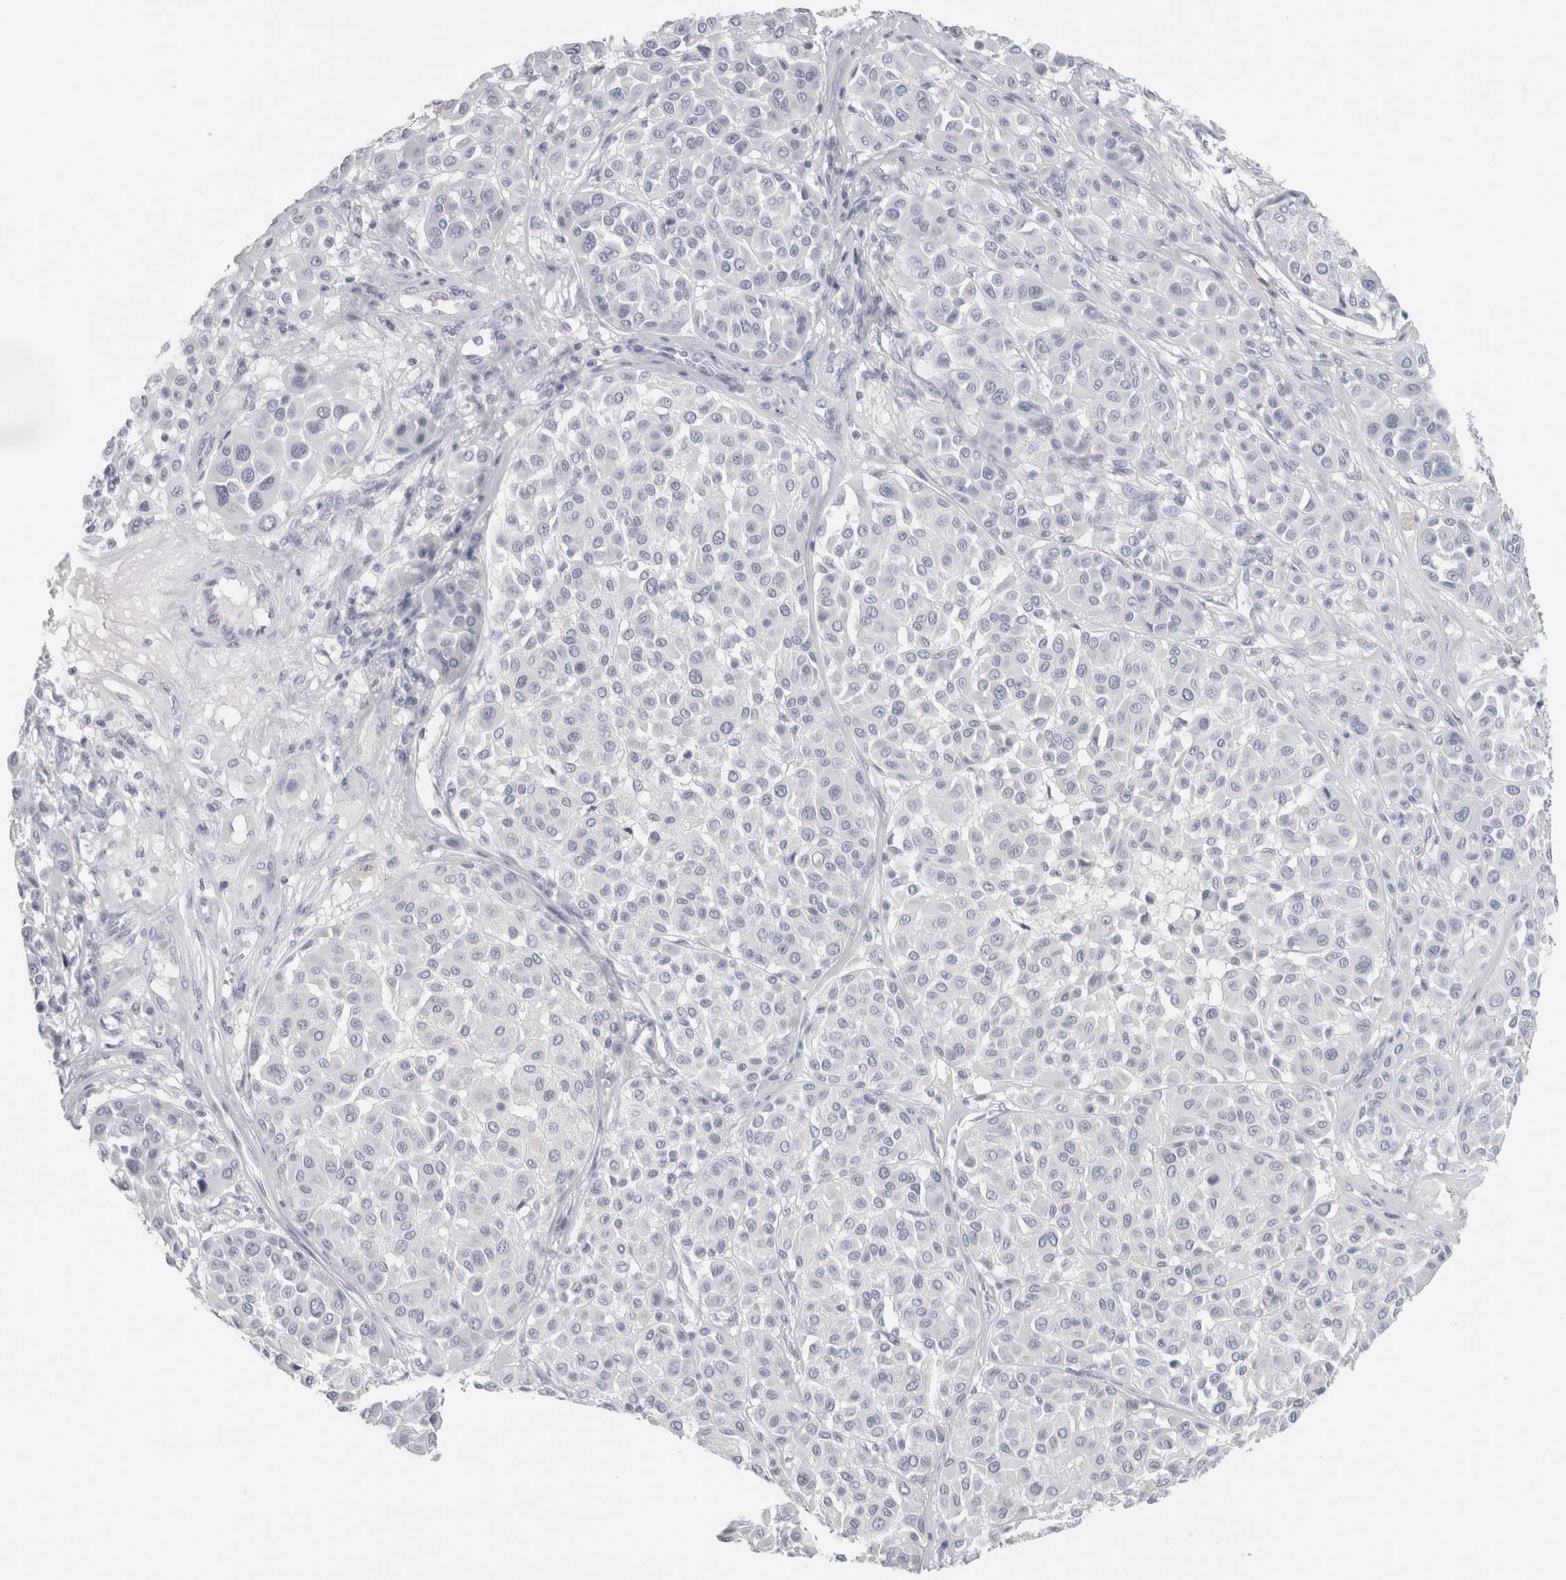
{"staining": {"intensity": "negative", "quantity": "none", "location": "none"}, "tissue": "melanoma", "cell_type": "Tumor cells", "image_type": "cancer", "snomed": [{"axis": "morphology", "description": "Malignant melanoma, Metastatic site"}, {"axis": "topography", "description": "Soft tissue"}], "caption": "DAB immunohistochemical staining of human melanoma demonstrates no significant expression in tumor cells.", "gene": "SLC28A3", "patient": {"sex": "male", "age": 41}}